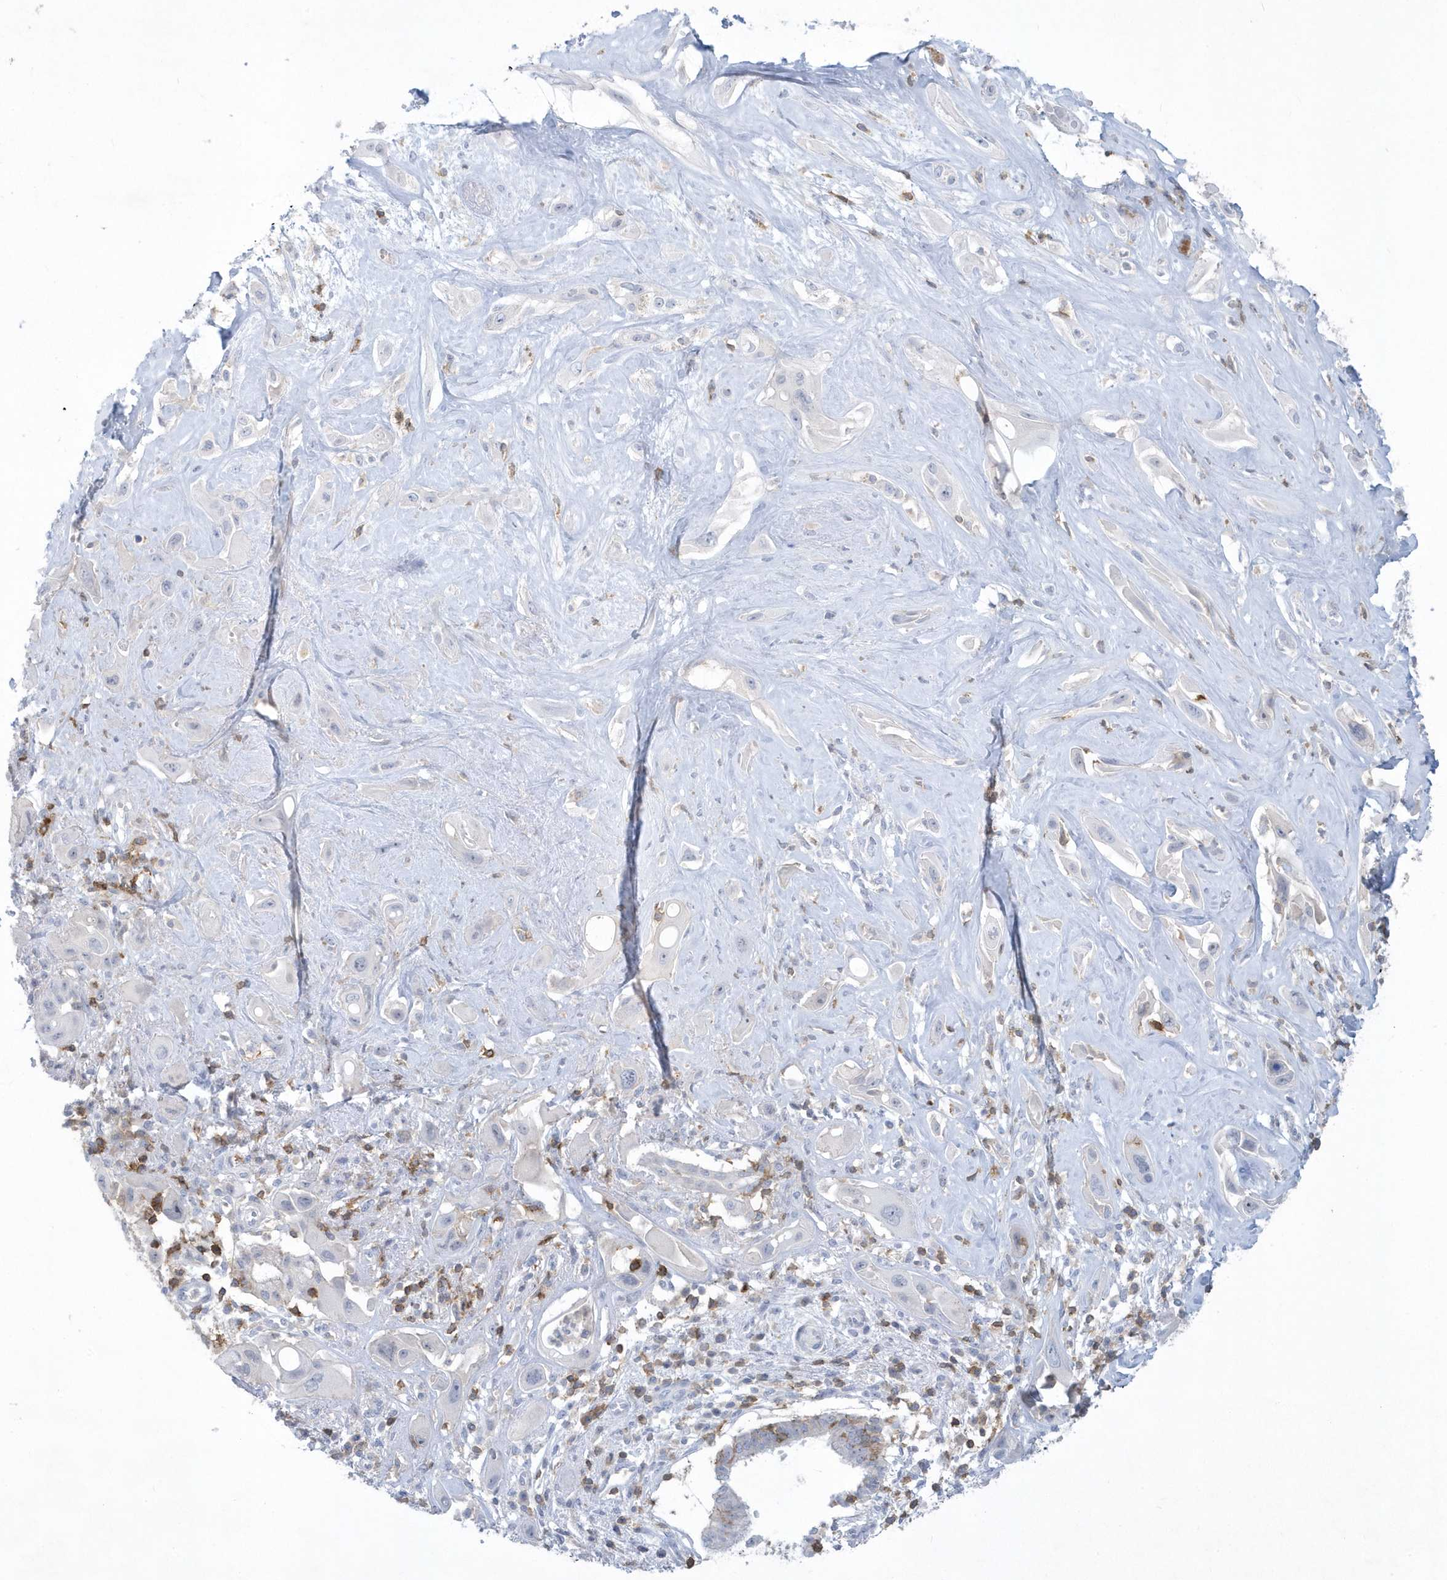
{"staining": {"intensity": "negative", "quantity": "none", "location": "none"}, "tissue": "pancreatic cancer", "cell_type": "Tumor cells", "image_type": "cancer", "snomed": [{"axis": "morphology", "description": "Adenocarcinoma, NOS"}, {"axis": "topography", "description": "Pancreas"}], "caption": "Pancreatic cancer (adenocarcinoma) was stained to show a protein in brown. There is no significant positivity in tumor cells.", "gene": "PSD4", "patient": {"sex": "male", "age": 68}}